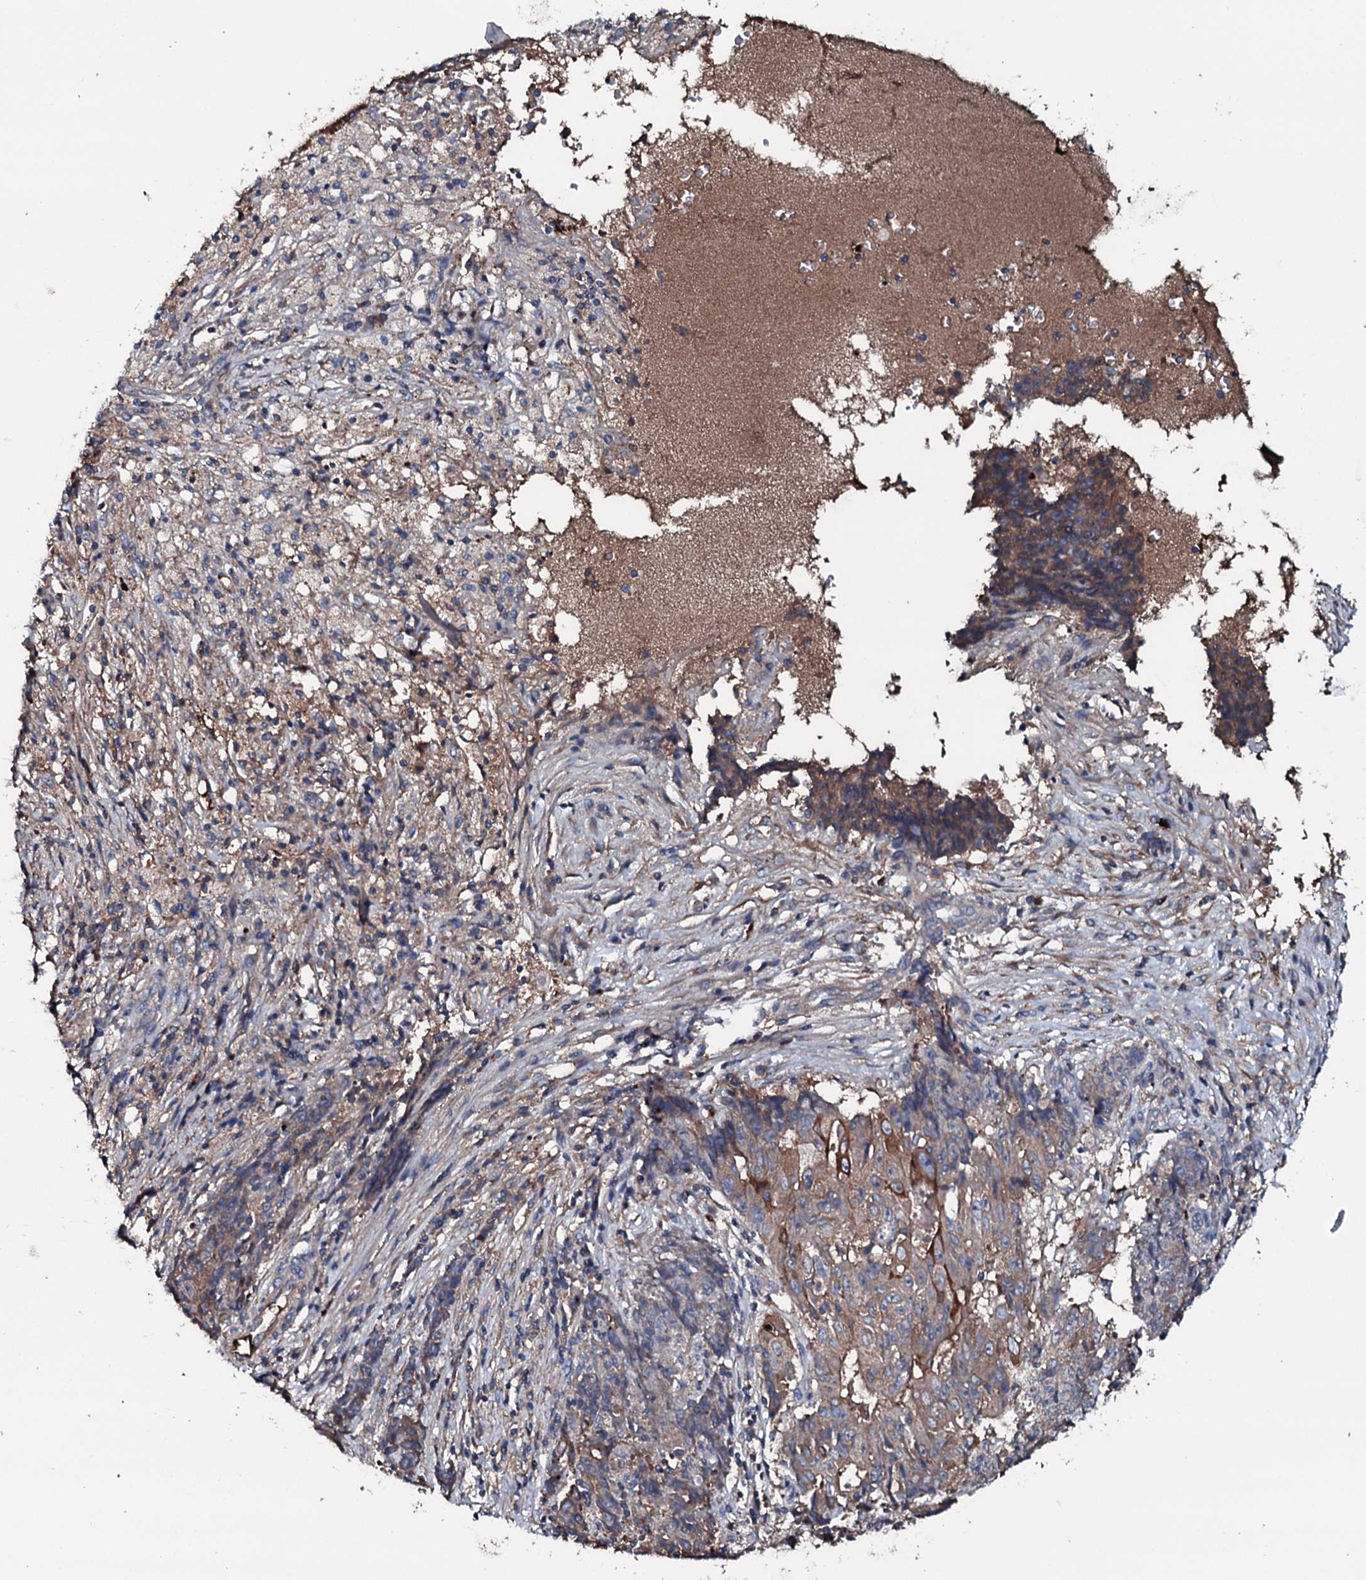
{"staining": {"intensity": "moderate", "quantity": "<25%", "location": "cytoplasmic/membranous"}, "tissue": "ovarian cancer", "cell_type": "Tumor cells", "image_type": "cancer", "snomed": [{"axis": "morphology", "description": "Carcinoma, endometroid"}, {"axis": "topography", "description": "Ovary"}], "caption": "Protein expression analysis of human ovarian cancer reveals moderate cytoplasmic/membranous positivity in about <25% of tumor cells.", "gene": "NEK1", "patient": {"sex": "female", "age": 42}}